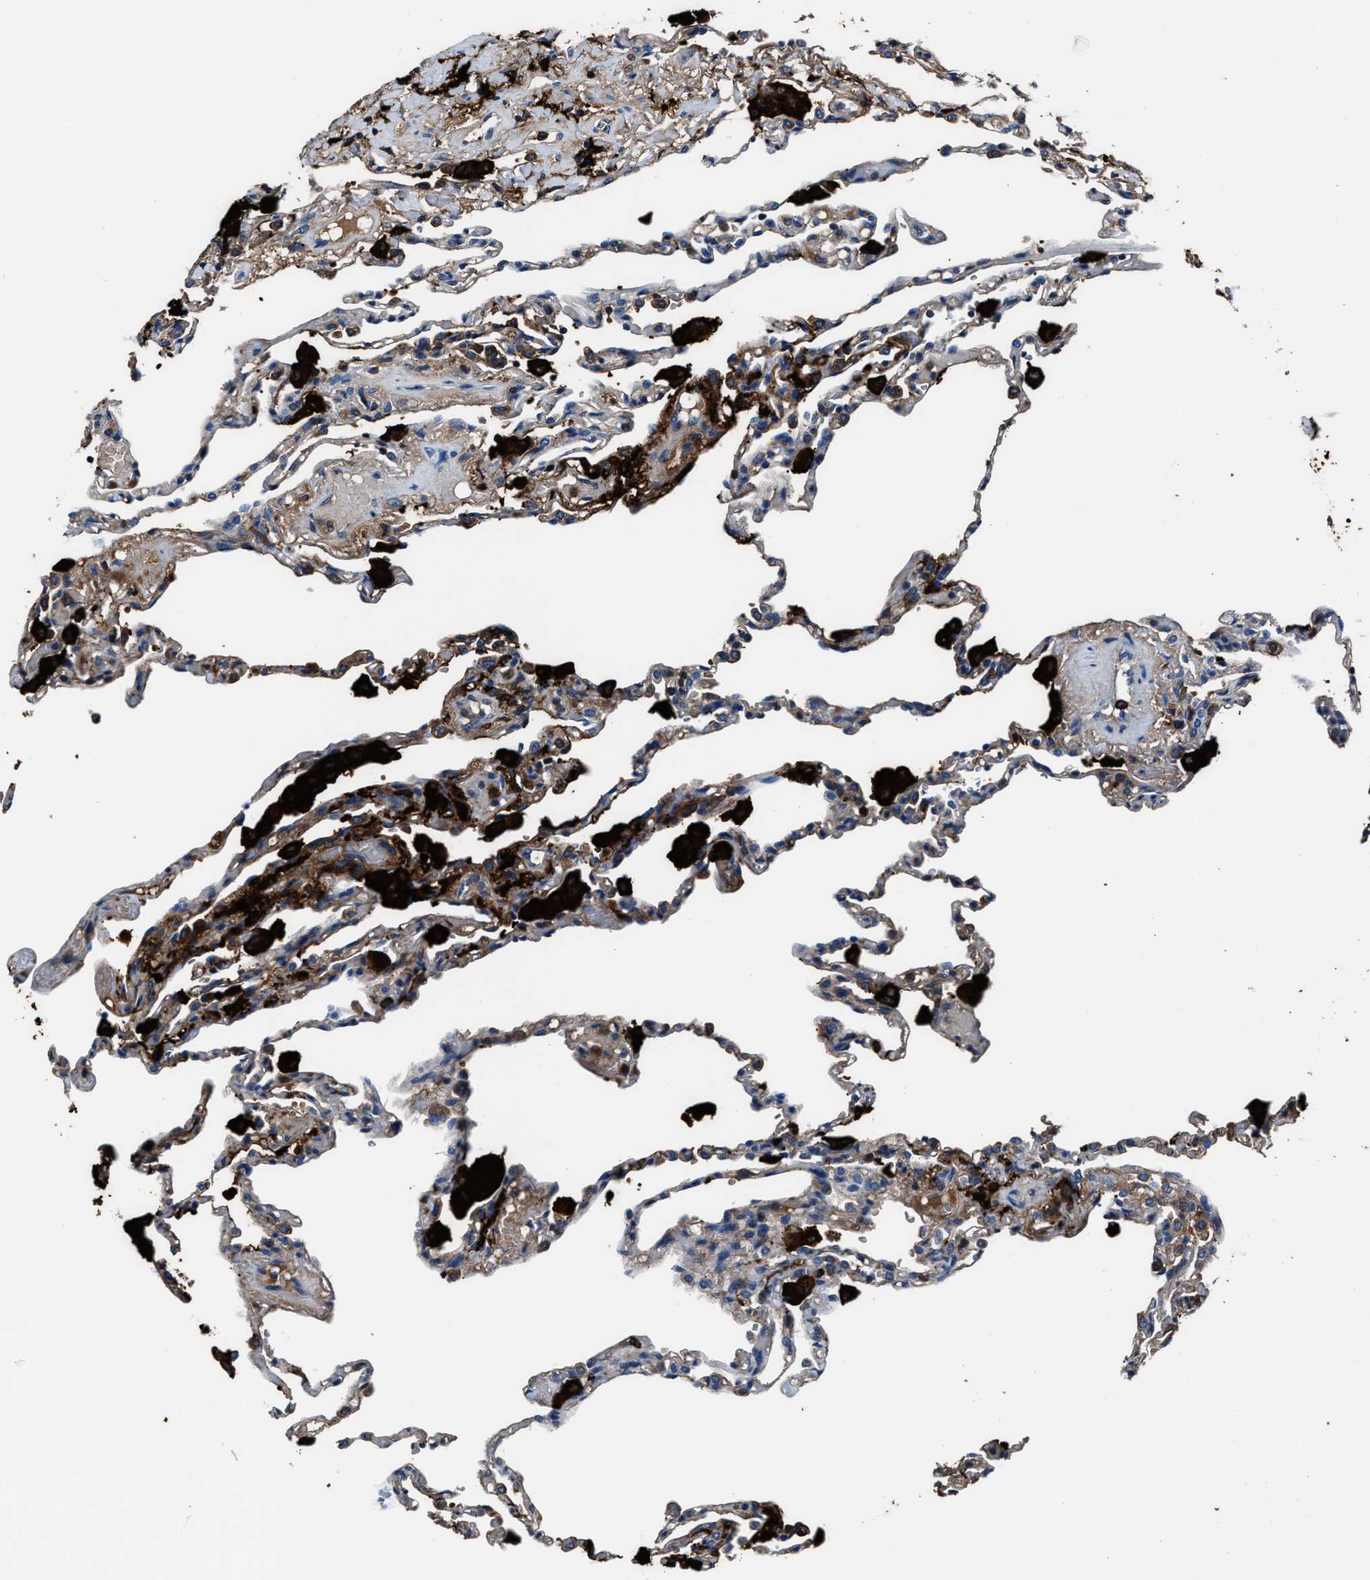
{"staining": {"intensity": "moderate", "quantity": "<25%", "location": "cytoplasmic/membranous"}, "tissue": "lung", "cell_type": "Alveolar cells", "image_type": "normal", "snomed": [{"axis": "morphology", "description": "Normal tissue, NOS"}, {"axis": "topography", "description": "Lung"}], "caption": "Immunohistochemistry (IHC) of unremarkable lung displays low levels of moderate cytoplasmic/membranous expression in approximately <25% of alveolar cells.", "gene": "FTL", "patient": {"sex": "male", "age": 59}}